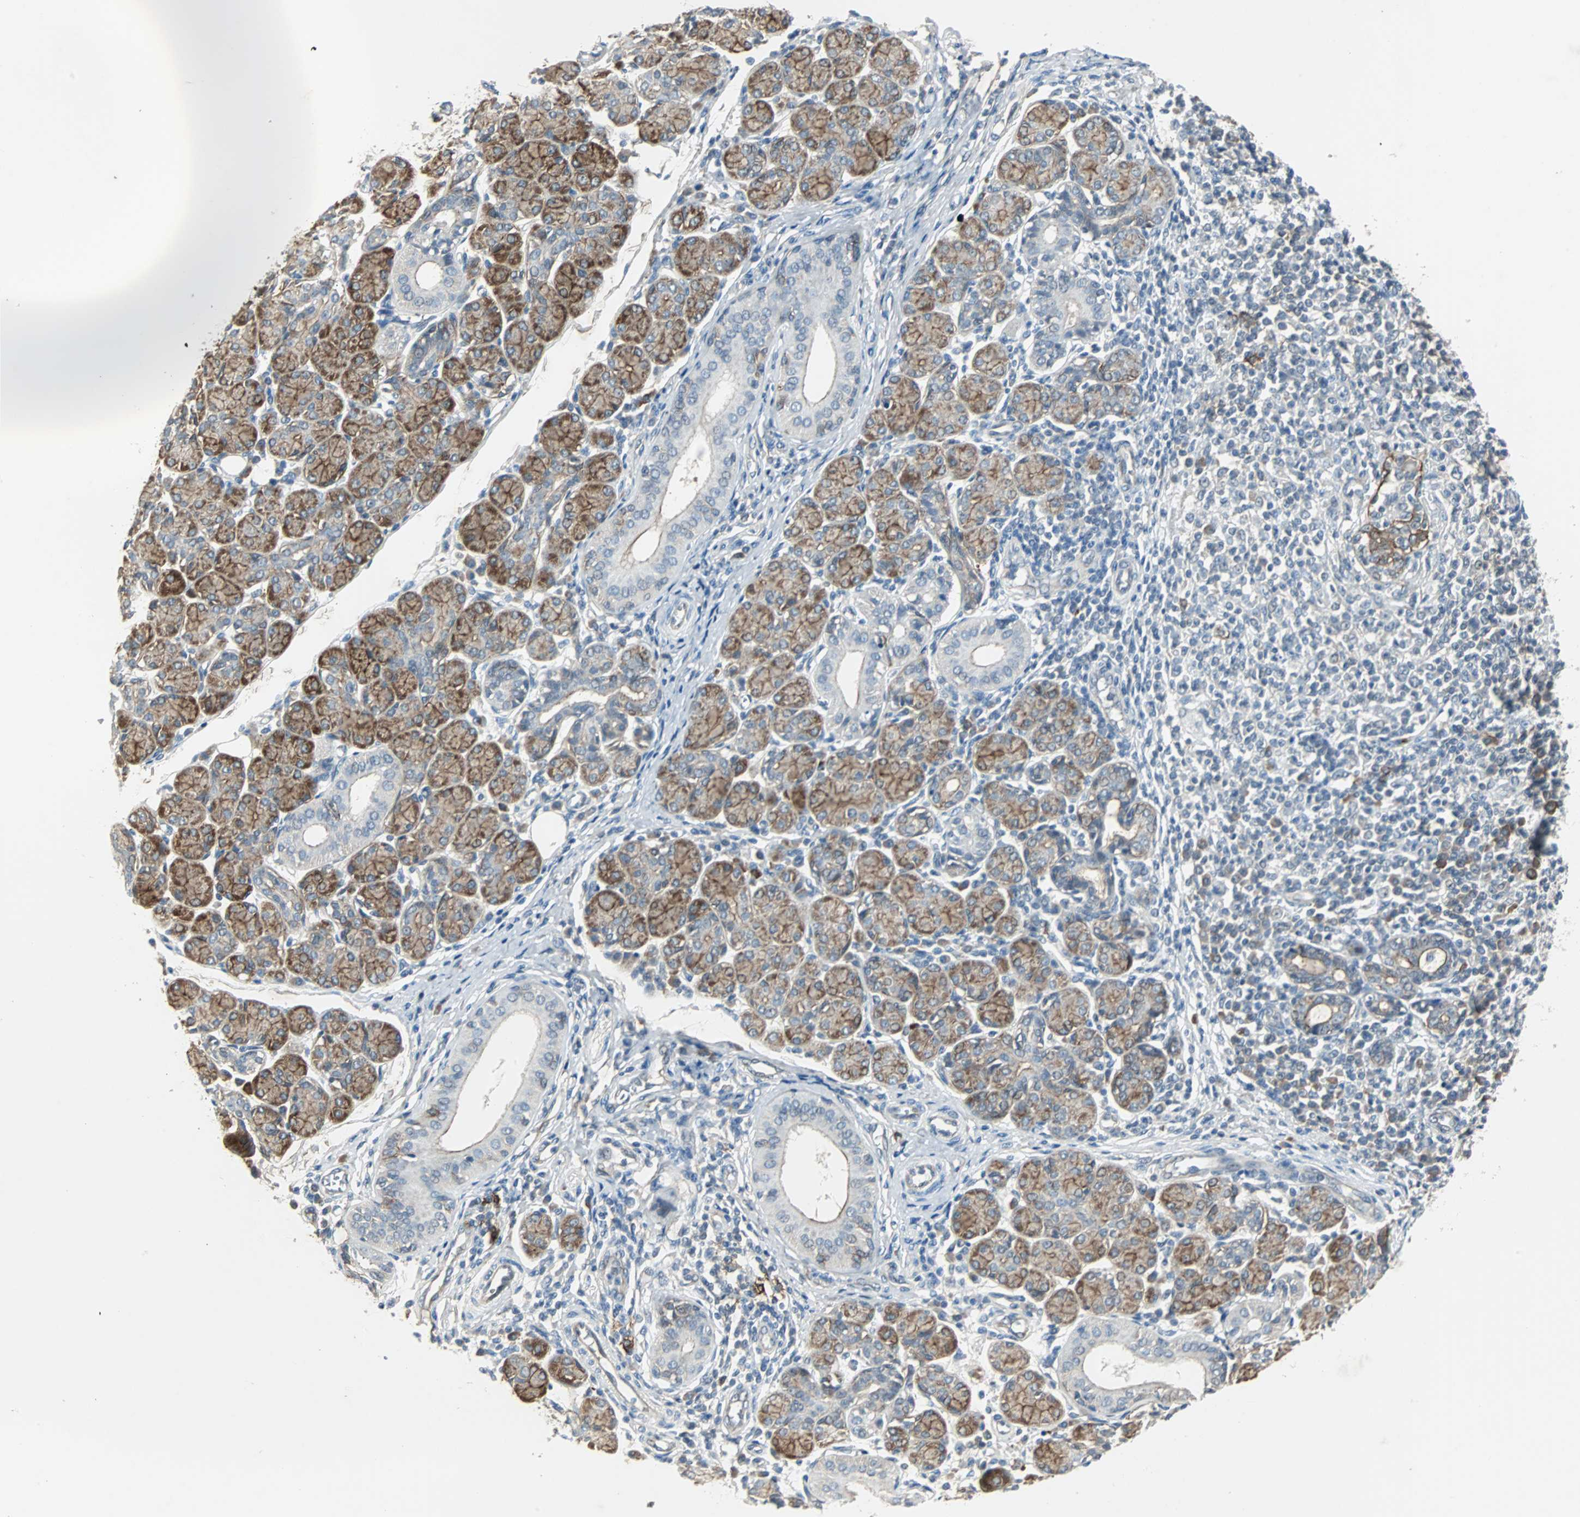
{"staining": {"intensity": "moderate", "quantity": ">75%", "location": "cytoplasmic/membranous"}, "tissue": "salivary gland", "cell_type": "Glandular cells", "image_type": "normal", "snomed": [{"axis": "morphology", "description": "Normal tissue, NOS"}, {"axis": "morphology", "description": "Inflammation, NOS"}, {"axis": "topography", "description": "Lymph node"}, {"axis": "topography", "description": "Salivary gland"}], "caption": "Protein expression analysis of unremarkable salivary gland demonstrates moderate cytoplasmic/membranous staining in approximately >75% of glandular cells.", "gene": "CMC2", "patient": {"sex": "male", "age": 3}}